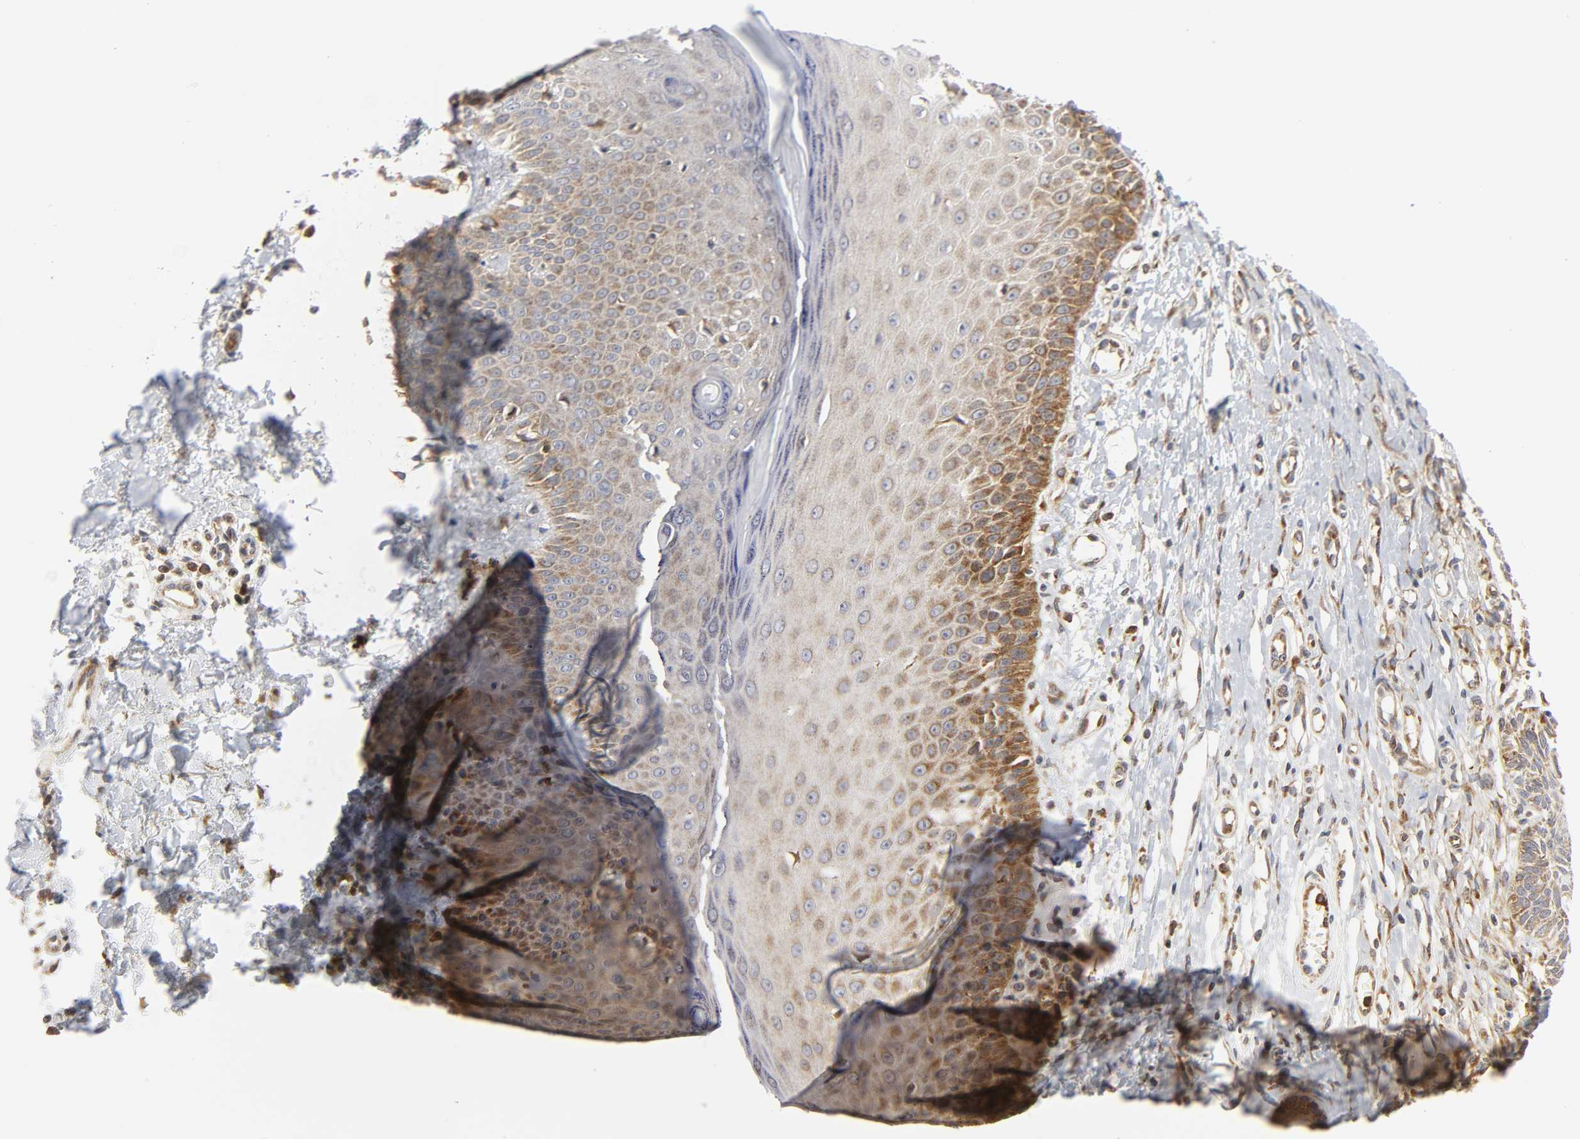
{"staining": {"intensity": "moderate", "quantity": ">75%", "location": "cytoplasmic/membranous"}, "tissue": "skin cancer", "cell_type": "Tumor cells", "image_type": "cancer", "snomed": [{"axis": "morphology", "description": "Basal cell carcinoma"}, {"axis": "topography", "description": "Skin"}], "caption": "Skin cancer stained with DAB (3,3'-diaminobenzidine) immunohistochemistry (IHC) displays medium levels of moderate cytoplasmic/membranous positivity in about >75% of tumor cells.", "gene": "BAX", "patient": {"sex": "male", "age": 67}}